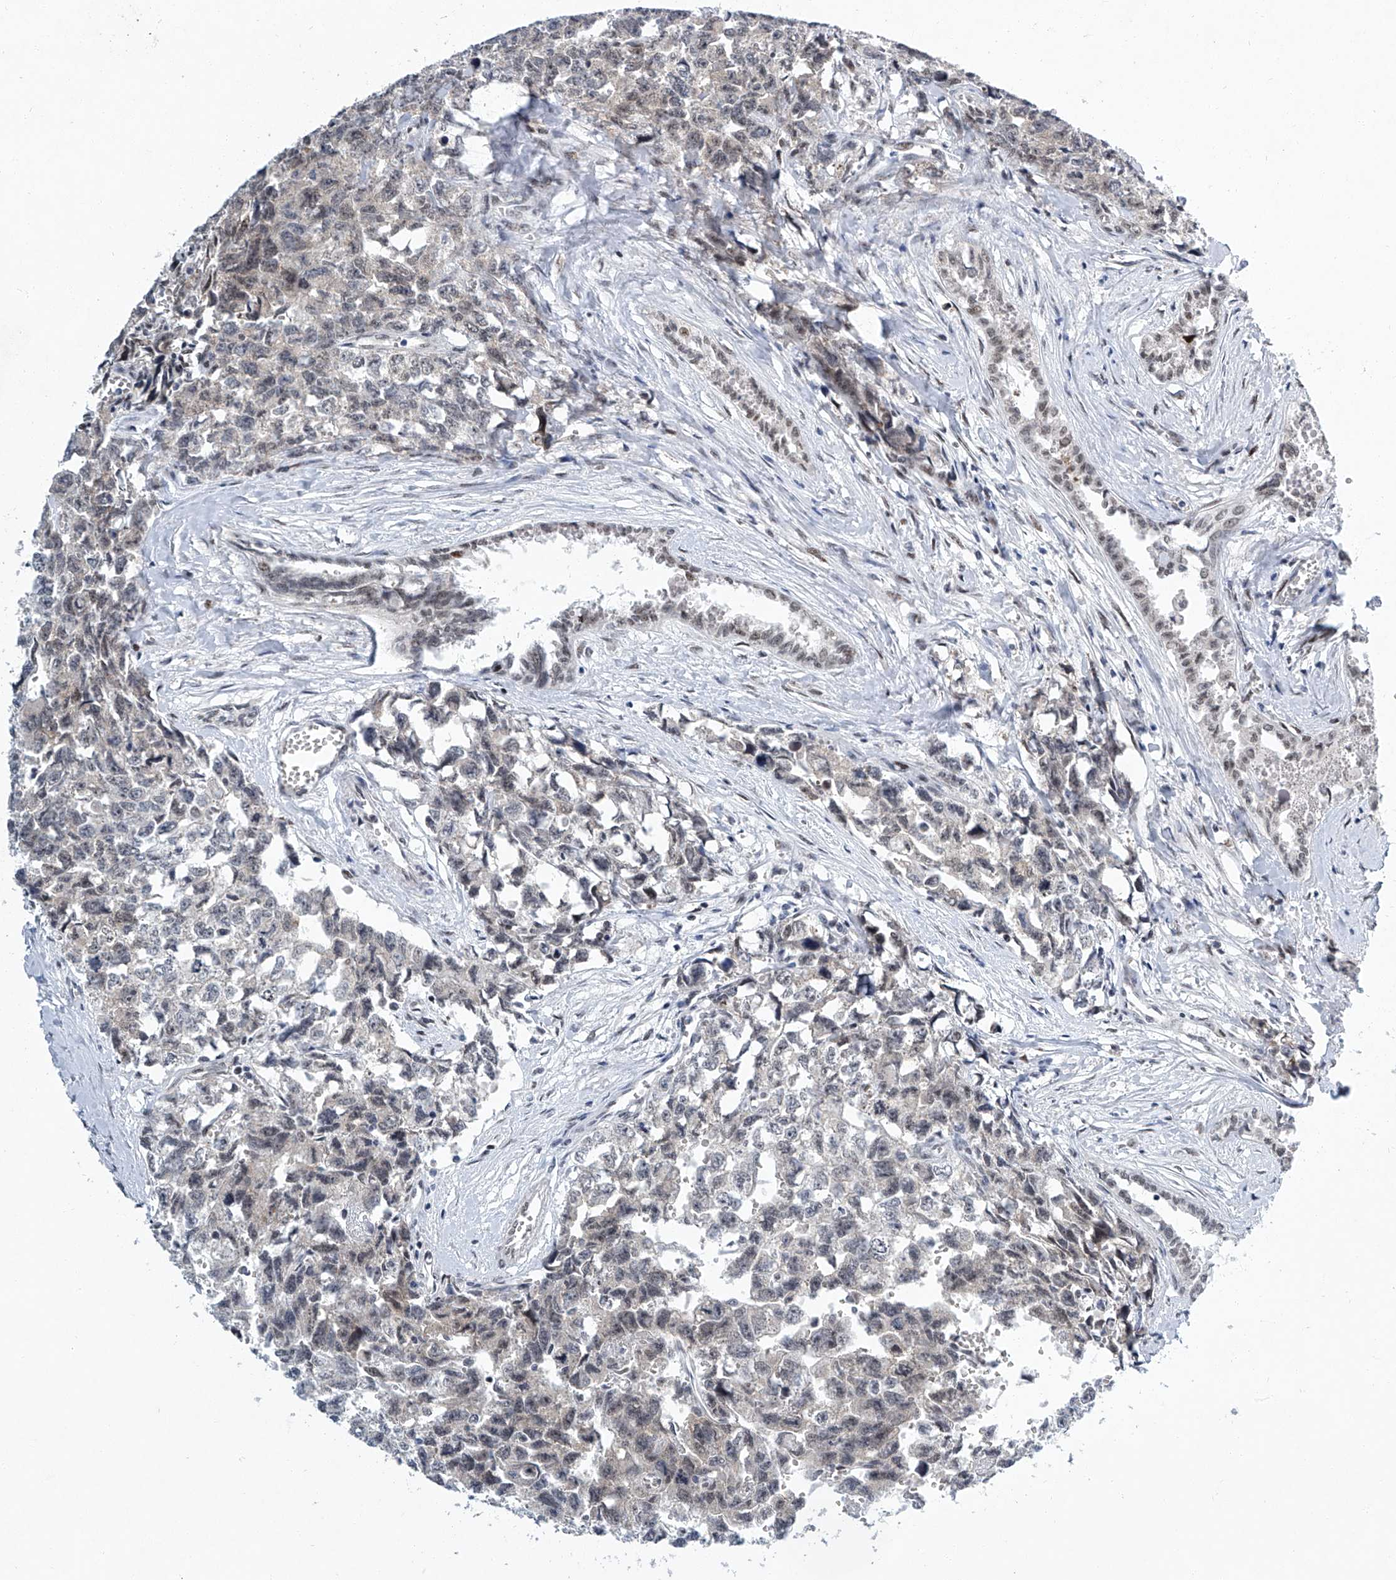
{"staining": {"intensity": "negative", "quantity": "none", "location": "none"}, "tissue": "testis cancer", "cell_type": "Tumor cells", "image_type": "cancer", "snomed": [{"axis": "morphology", "description": "Carcinoma, Embryonal, NOS"}, {"axis": "topography", "description": "Testis"}], "caption": "Embryonal carcinoma (testis) stained for a protein using IHC reveals no expression tumor cells.", "gene": "TFDP1", "patient": {"sex": "male", "age": 31}}